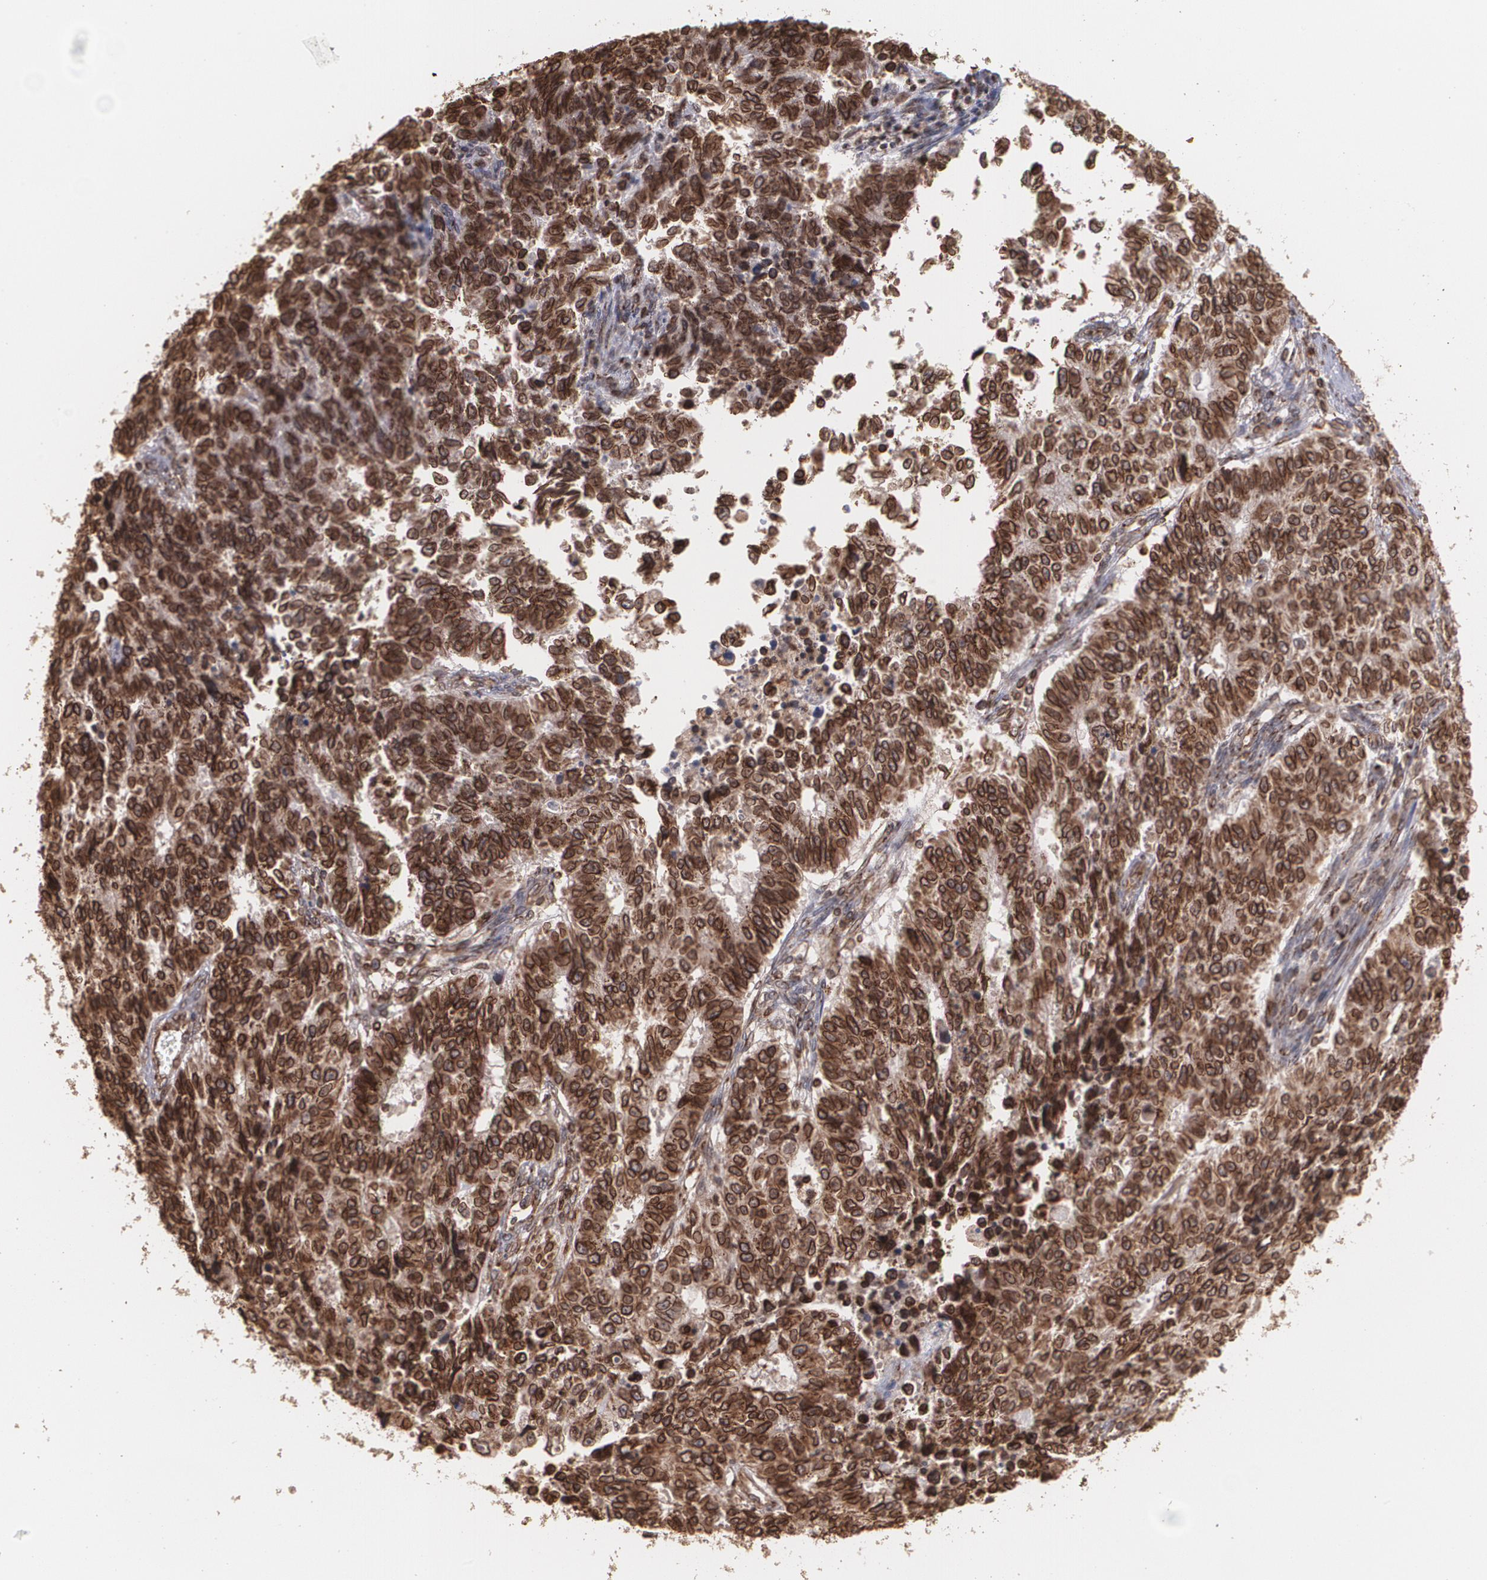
{"staining": {"intensity": "strong", "quantity": ">75%", "location": "cytoplasmic/membranous"}, "tissue": "endometrial cancer", "cell_type": "Tumor cells", "image_type": "cancer", "snomed": [{"axis": "morphology", "description": "Adenocarcinoma, NOS"}, {"axis": "topography", "description": "Endometrium"}], "caption": "Adenocarcinoma (endometrial) stained with a brown dye displays strong cytoplasmic/membranous positive positivity in approximately >75% of tumor cells.", "gene": "TRIP11", "patient": {"sex": "female", "age": 42}}